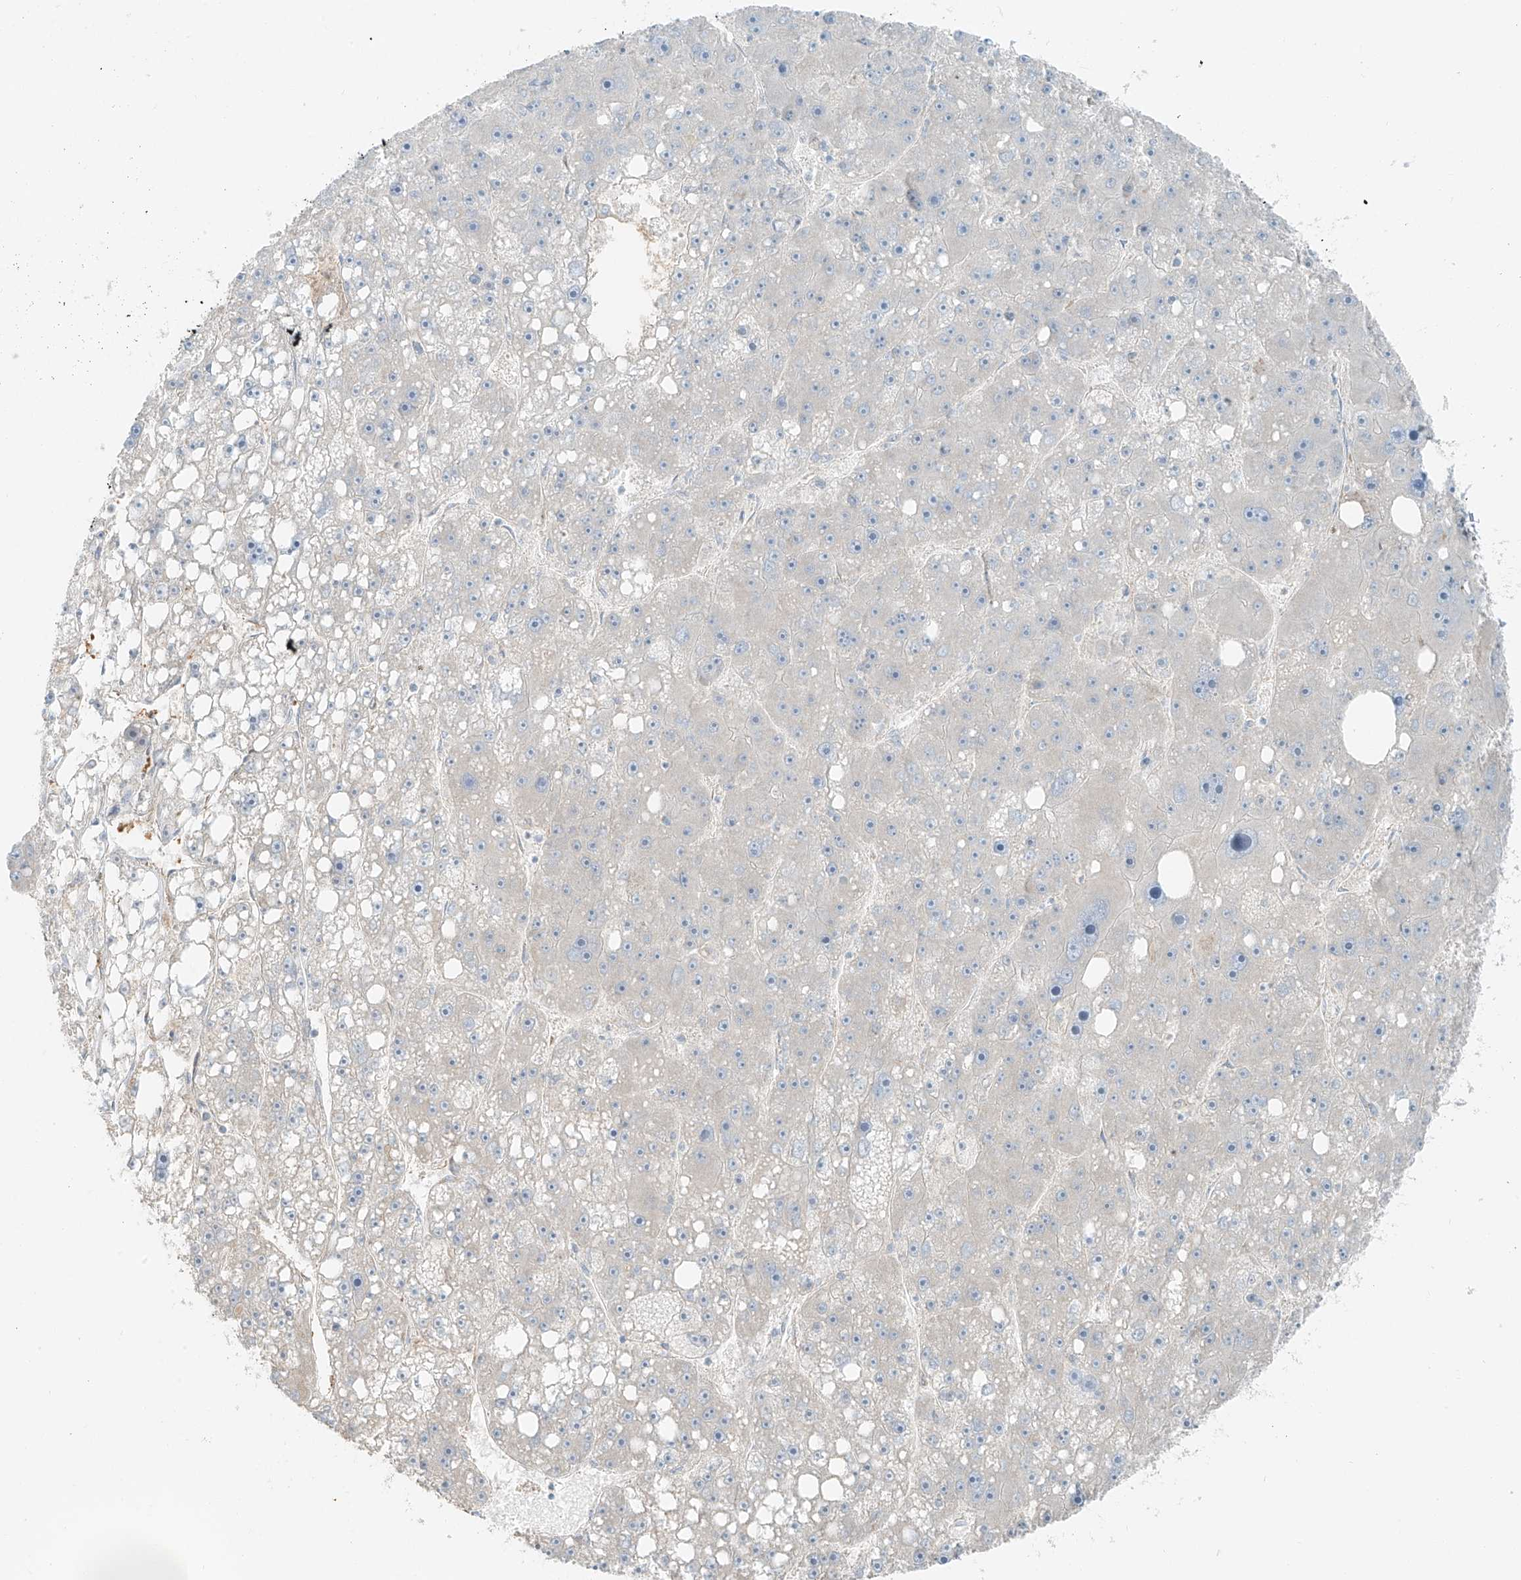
{"staining": {"intensity": "negative", "quantity": "none", "location": "none"}, "tissue": "liver cancer", "cell_type": "Tumor cells", "image_type": "cancer", "snomed": [{"axis": "morphology", "description": "Carcinoma, Hepatocellular, NOS"}, {"axis": "topography", "description": "Liver"}], "caption": "The immunohistochemistry (IHC) photomicrograph has no significant staining in tumor cells of liver hepatocellular carcinoma tissue. The staining is performed using DAB (3,3'-diaminobenzidine) brown chromogen with nuclei counter-stained in using hematoxylin.", "gene": "FSTL1", "patient": {"sex": "female", "age": 61}}